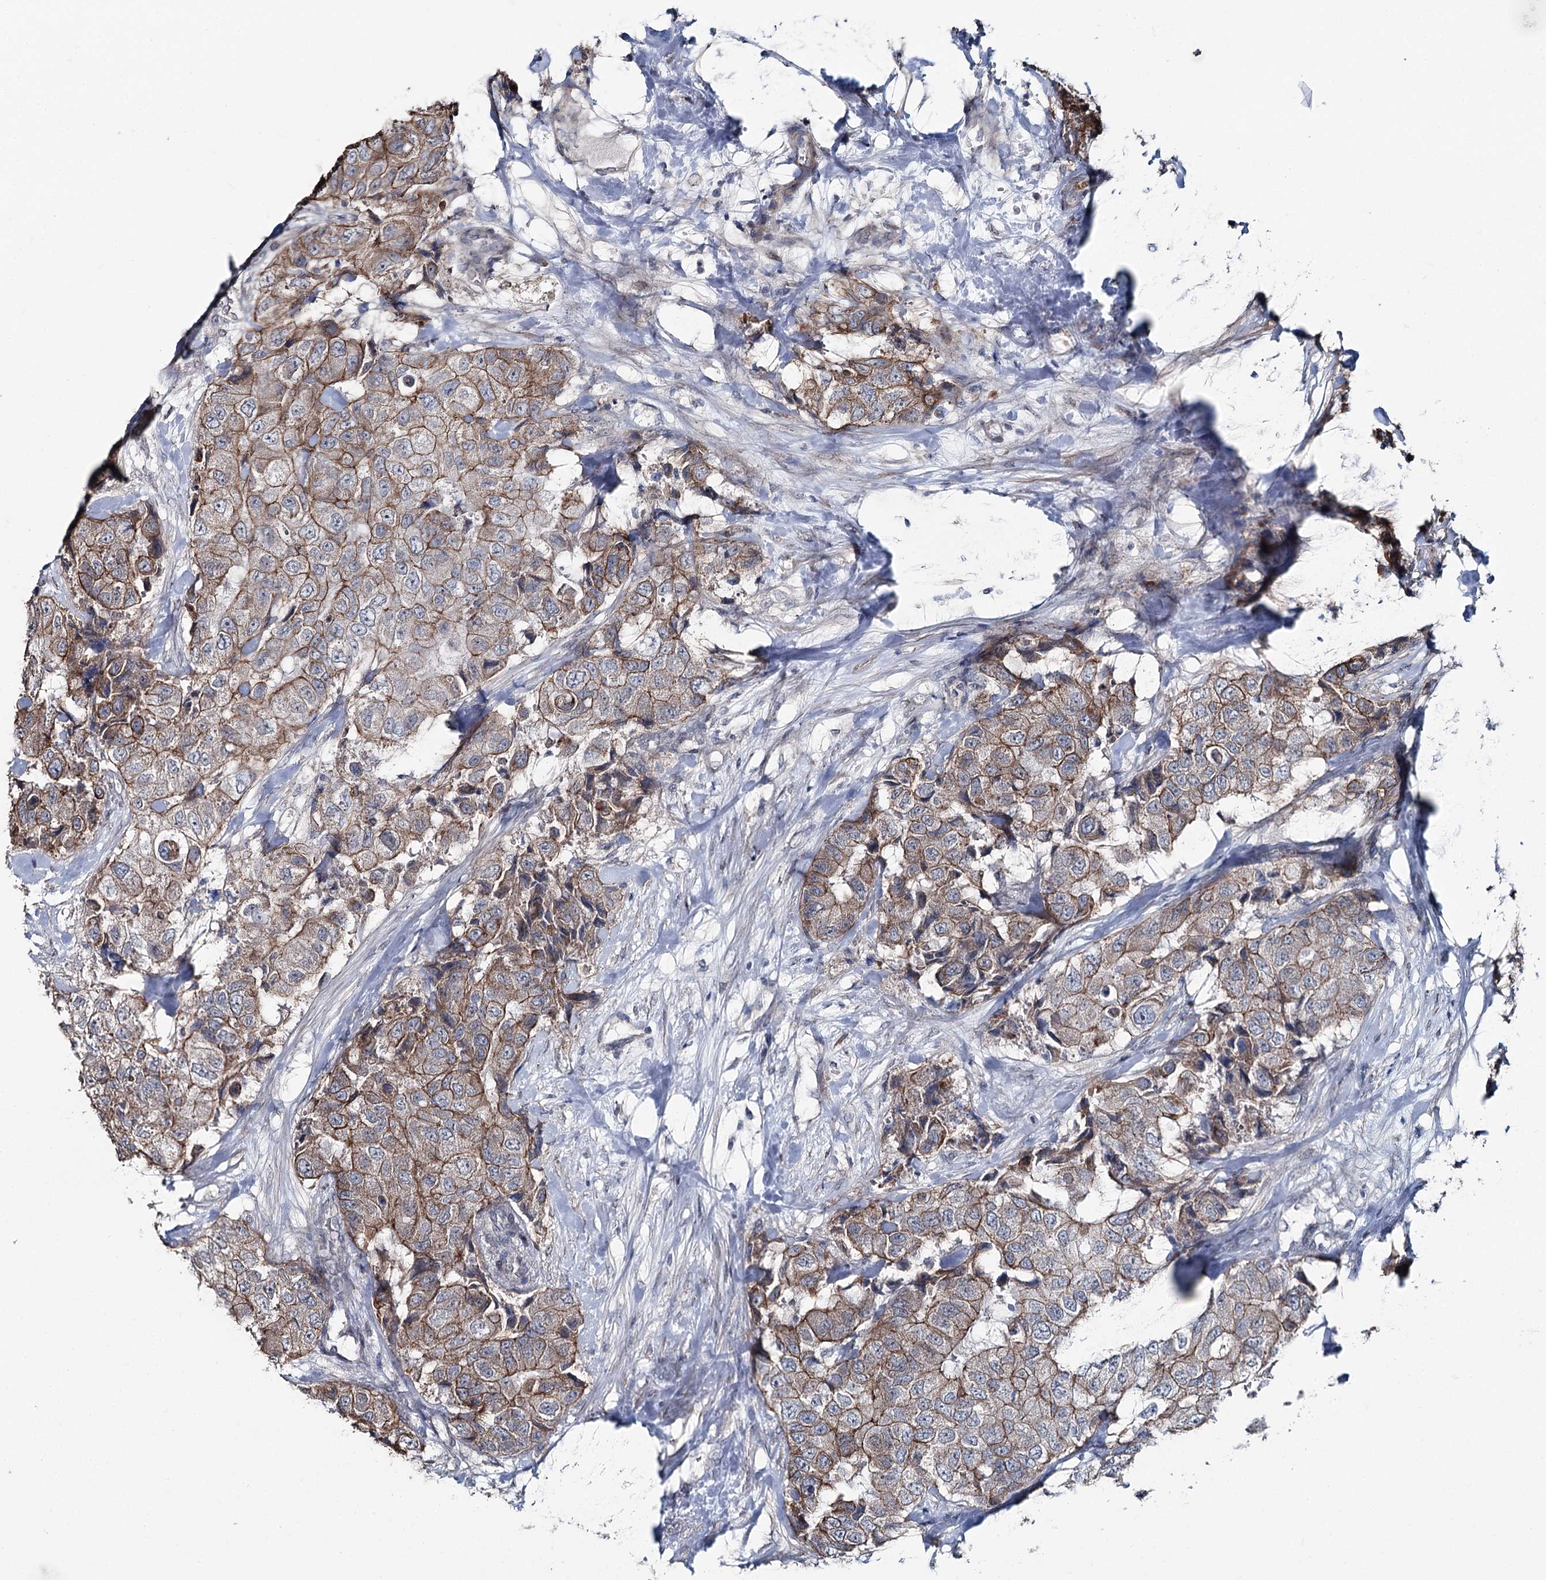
{"staining": {"intensity": "moderate", "quantity": ">75%", "location": "cytoplasmic/membranous"}, "tissue": "breast cancer", "cell_type": "Tumor cells", "image_type": "cancer", "snomed": [{"axis": "morphology", "description": "Duct carcinoma"}, {"axis": "topography", "description": "Breast"}], "caption": "Immunohistochemistry micrograph of human infiltrating ductal carcinoma (breast) stained for a protein (brown), which demonstrates medium levels of moderate cytoplasmic/membranous expression in approximately >75% of tumor cells.", "gene": "FAM120B", "patient": {"sex": "female", "age": 62}}